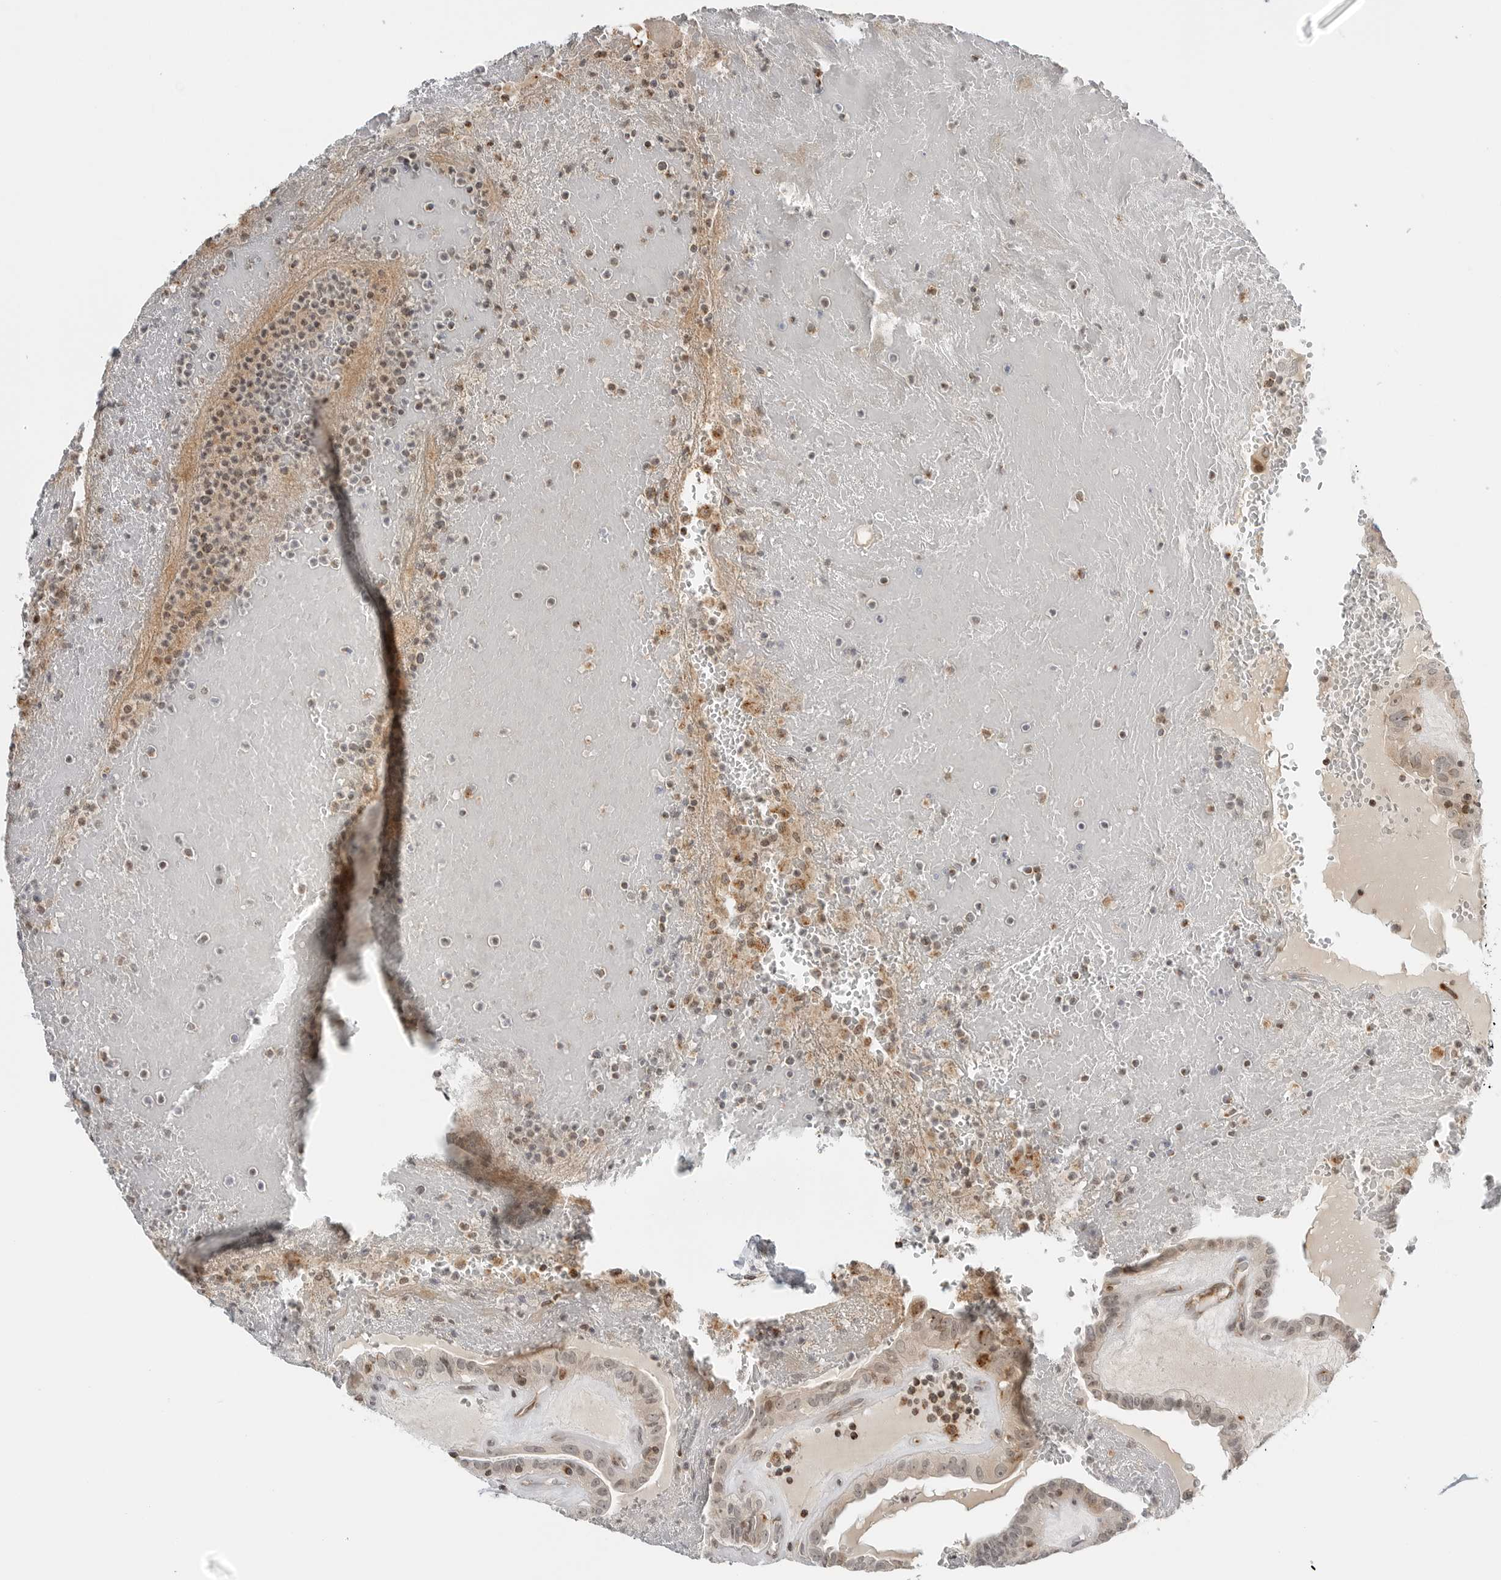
{"staining": {"intensity": "weak", "quantity": ">75%", "location": "cytoplasmic/membranous,nuclear"}, "tissue": "thyroid cancer", "cell_type": "Tumor cells", "image_type": "cancer", "snomed": [{"axis": "morphology", "description": "Papillary adenocarcinoma, NOS"}, {"axis": "topography", "description": "Thyroid gland"}], "caption": "High-power microscopy captured an immunohistochemistry (IHC) micrograph of papillary adenocarcinoma (thyroid), revealing weak cytoplasmic/membranous and nuclear expression in about >75% of tumor cells. The staining was performed using DAB to visualize the protein expression in brown, while the nuclei were stained in blue with hematoxylin (Magnification: 20x).", "gene": "PEX2", "patient": {"sex": "male", "age": 77}}